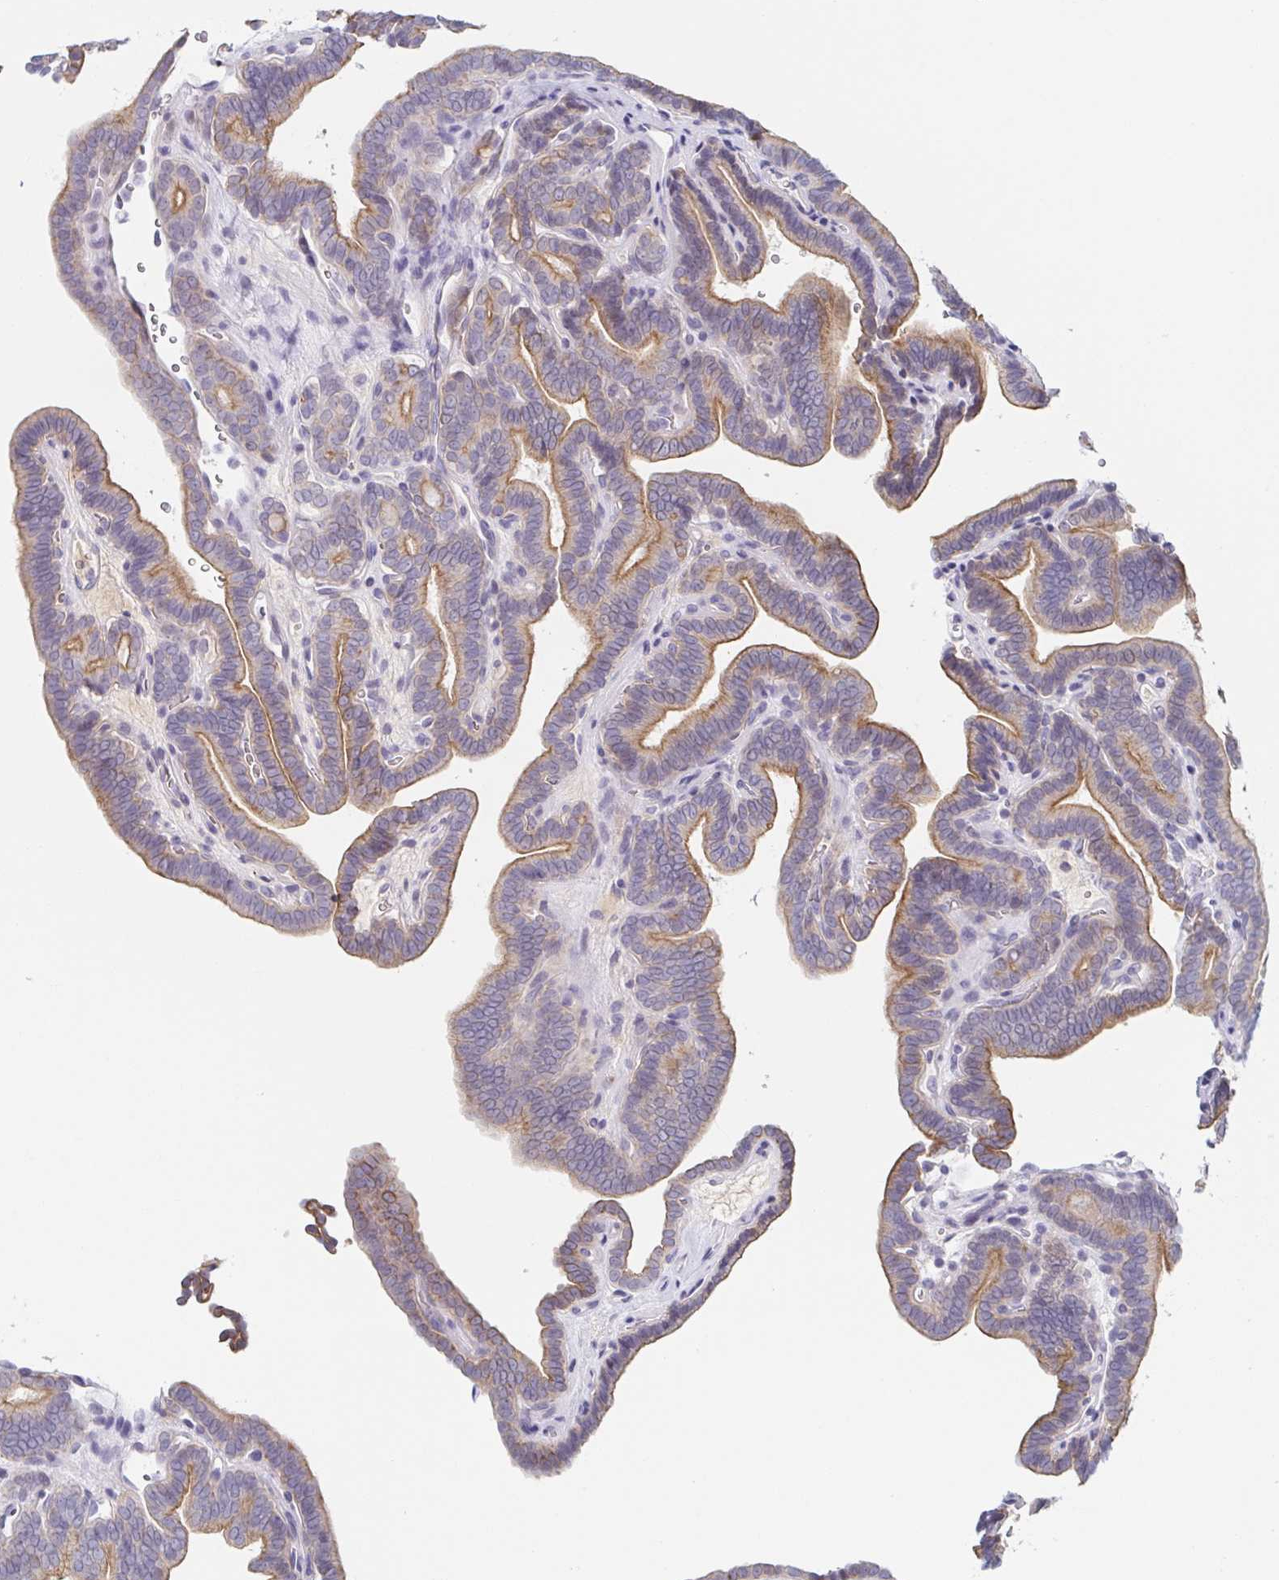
{"staining": {"intensity": "moderate", "quantity": "25%-75%", "location": "cytoplasmic/membranous"}, "tissue": "thyroid cancer", "cell_type": "Tumor cells", "image_type": "cancer", "snomed": [{"axis": "morphology", "description": "Papillary adenocarcinoma, NOS"}, {"axis": "topography", "description": "Thyroid gland"}], "caption": "Tumor cells demonstrate medium levels of moderate cytoplasmic/membranous expression in about 25%-75% of cells in human thyroid papillary adenocarcinoma.", "gene": "RHOV", "patient": {"sex": "female", "age": 21}}